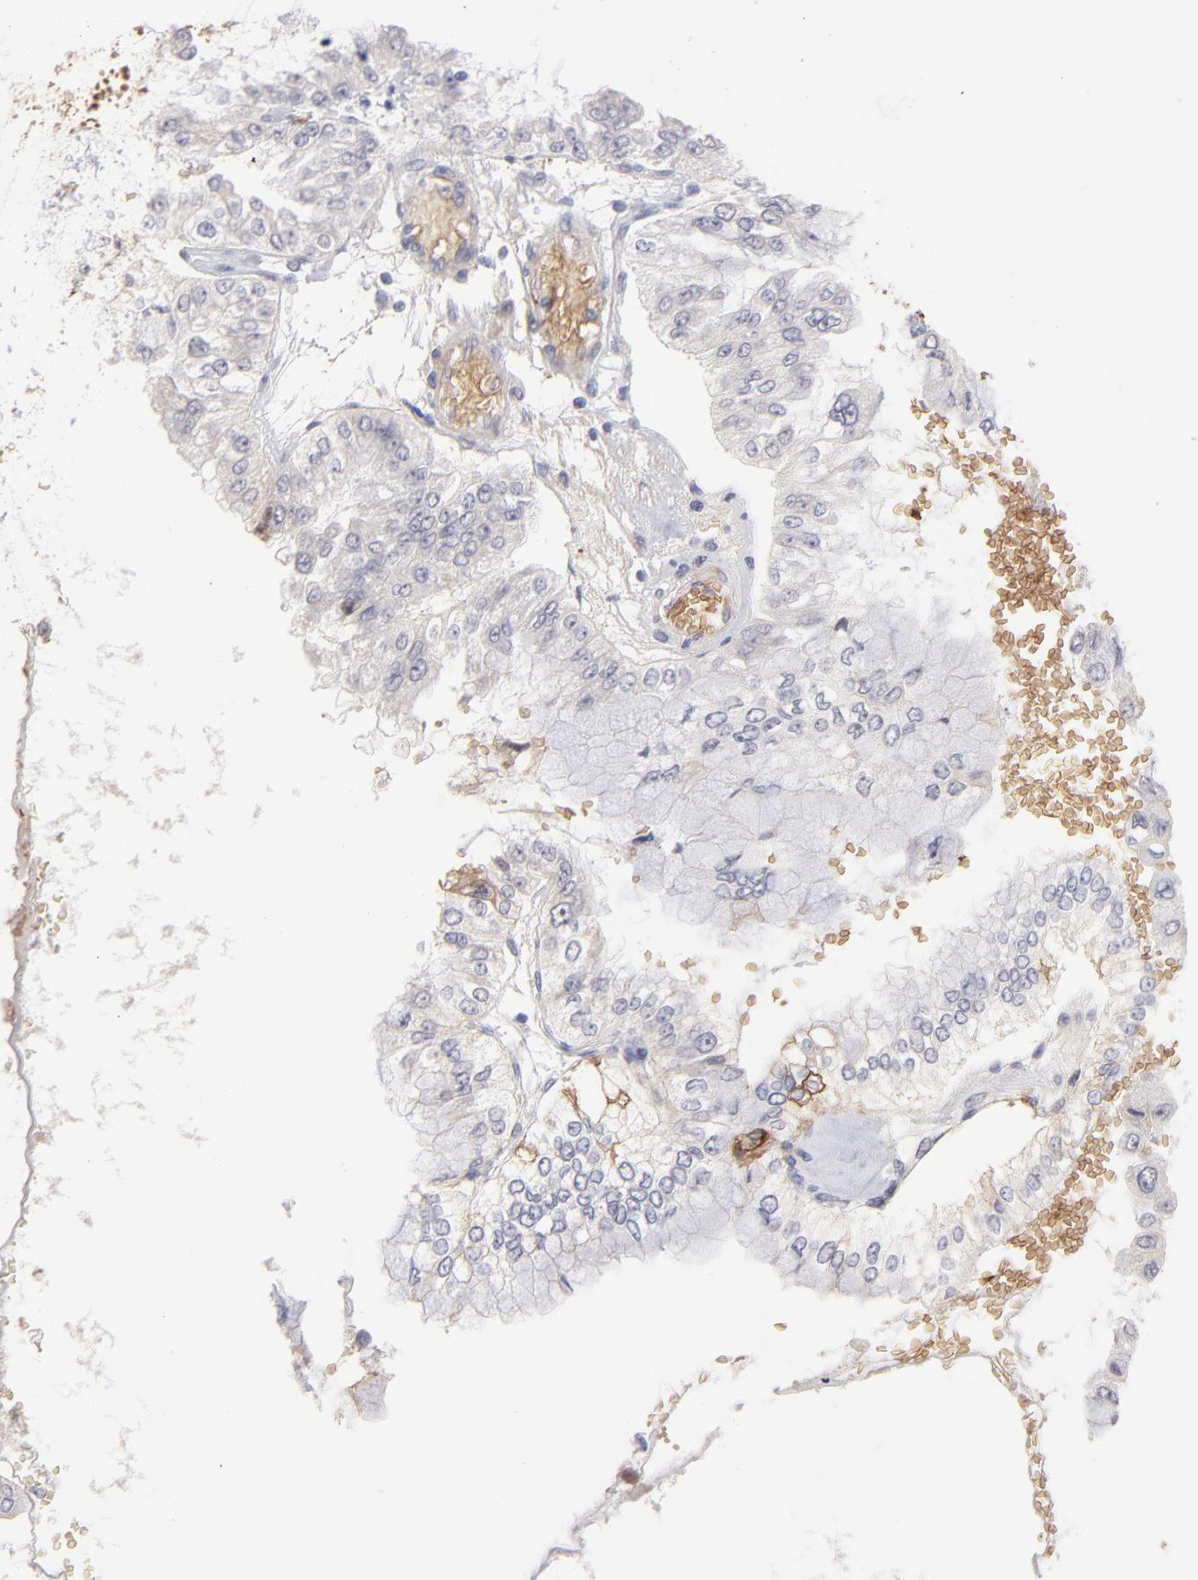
{"staining": {"intensity": "moderate", "quantity": "<25%", "location": "cytoplasmic/membranous"}, "tissue": "liver cancer", "cell_type": "Tumor cells", "image_type": "cancer", "snomed": [{"axis": "morphology", "description": "Cholangiocarcinoma"}, {"axis": "topography", "description": "Liver"}], "caption": "This photomicrograph reveals immunohistochemistry (IHC) staining of liver cancer (cholangiocarcinoma), with low moderate cytoplasmic/membranous expression in about <25% of tumor cells.", "gene": "F13B", "patient": {"sex": "female", "age": 79}}